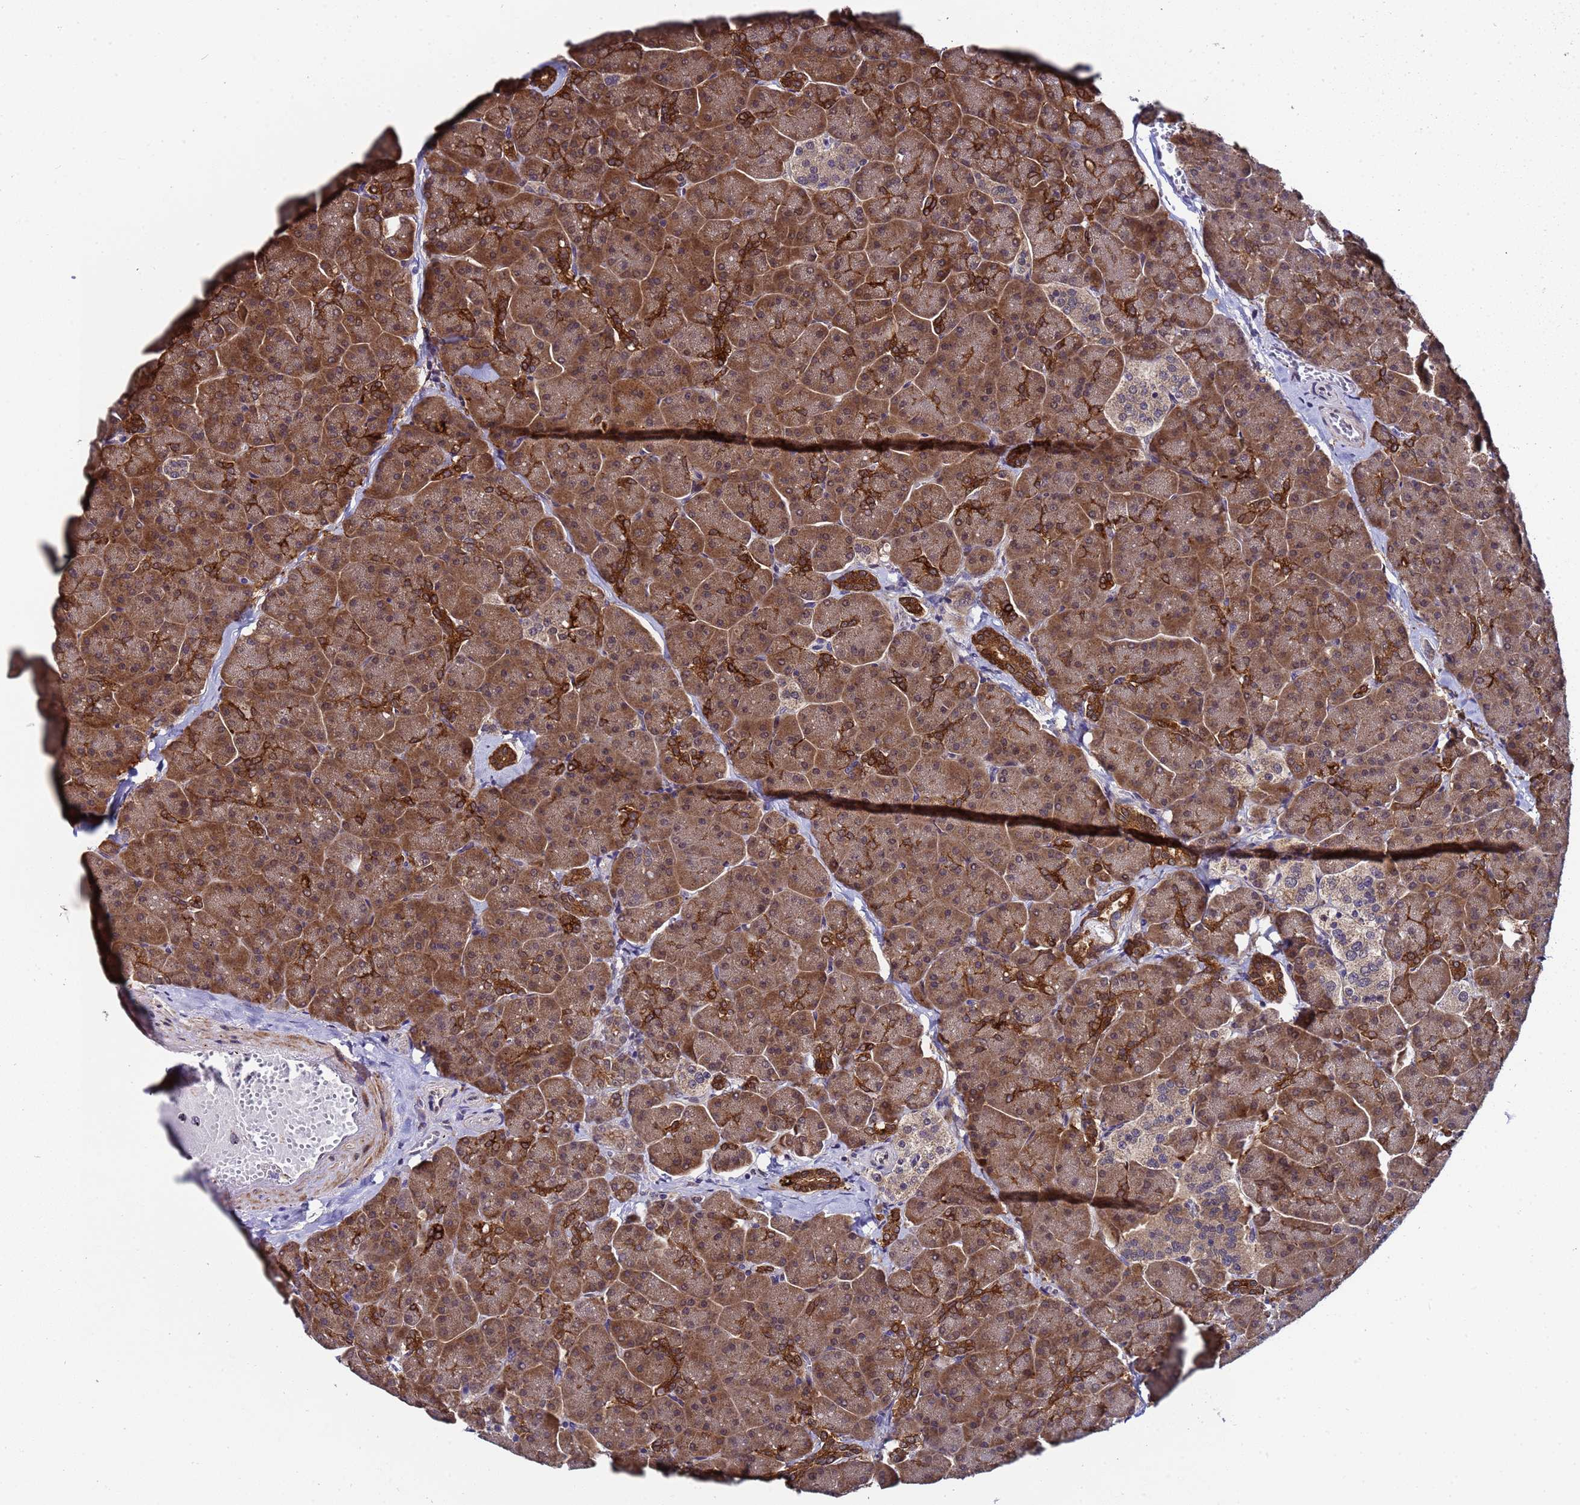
{"staining": {"intensity": "strong", "quantity": ">75%", "location": "cytoplasmic/membranous"}, "tissue": "pancreas", "cell_type": "Exocrine glandular cells", "image_type": "normal", "snomed": [{"axis": "morphology", "description": "Normal tissue, NOS"}, {"axis": "topography", "description": "Pancreas"}, {"axis": "topography", "description": "Peripheral nerve tissue"}], "caption": "Immunohistochemical staining of unremarkable human pancreas exhibits strong cytoplasmic/membranous protein positivity in about >75% of exocrine glandular cells.", "gene": "ANAPC13", "patient": {"sex": "male", "age": 54}}